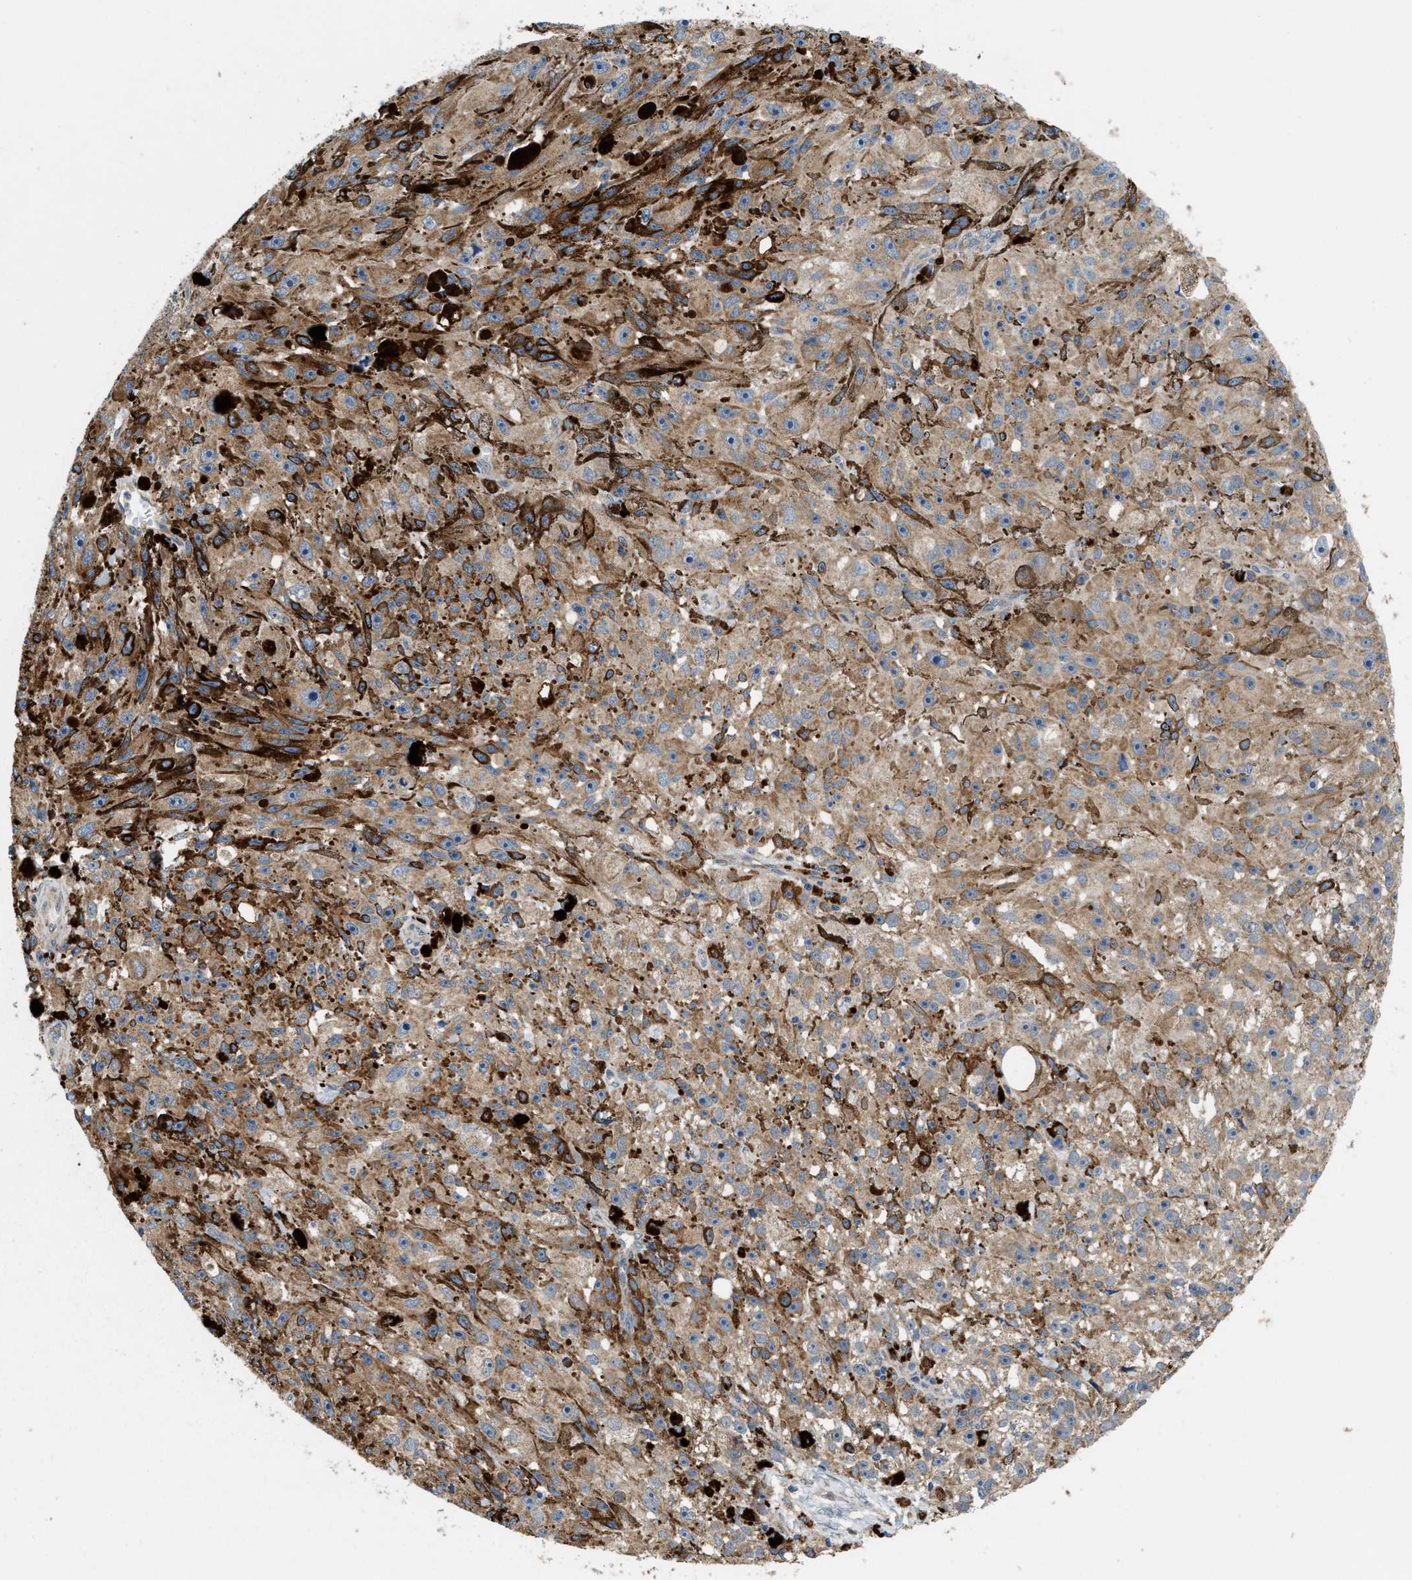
{"staining": {"intensity": "weak", "quantity": ">75%", "location": "cytoplasmic/membranous"}, "tissue": "melanoma", "cell_type": "Tumor cells", "image_type": "cancer", "snomed": [{"axis": "morphology", "description": "Malignant melanoma, NOS"}, {"axis": "topography", "description": "Skin"}], "caption": "Human malignant melanoma stained for a protein (brown) reveals weak cytoplasmic/membranous positive expression in approximately >75% of tumor cells.", "gene": "ZNF599", "patient": {"sex": "female", "age": 104}}